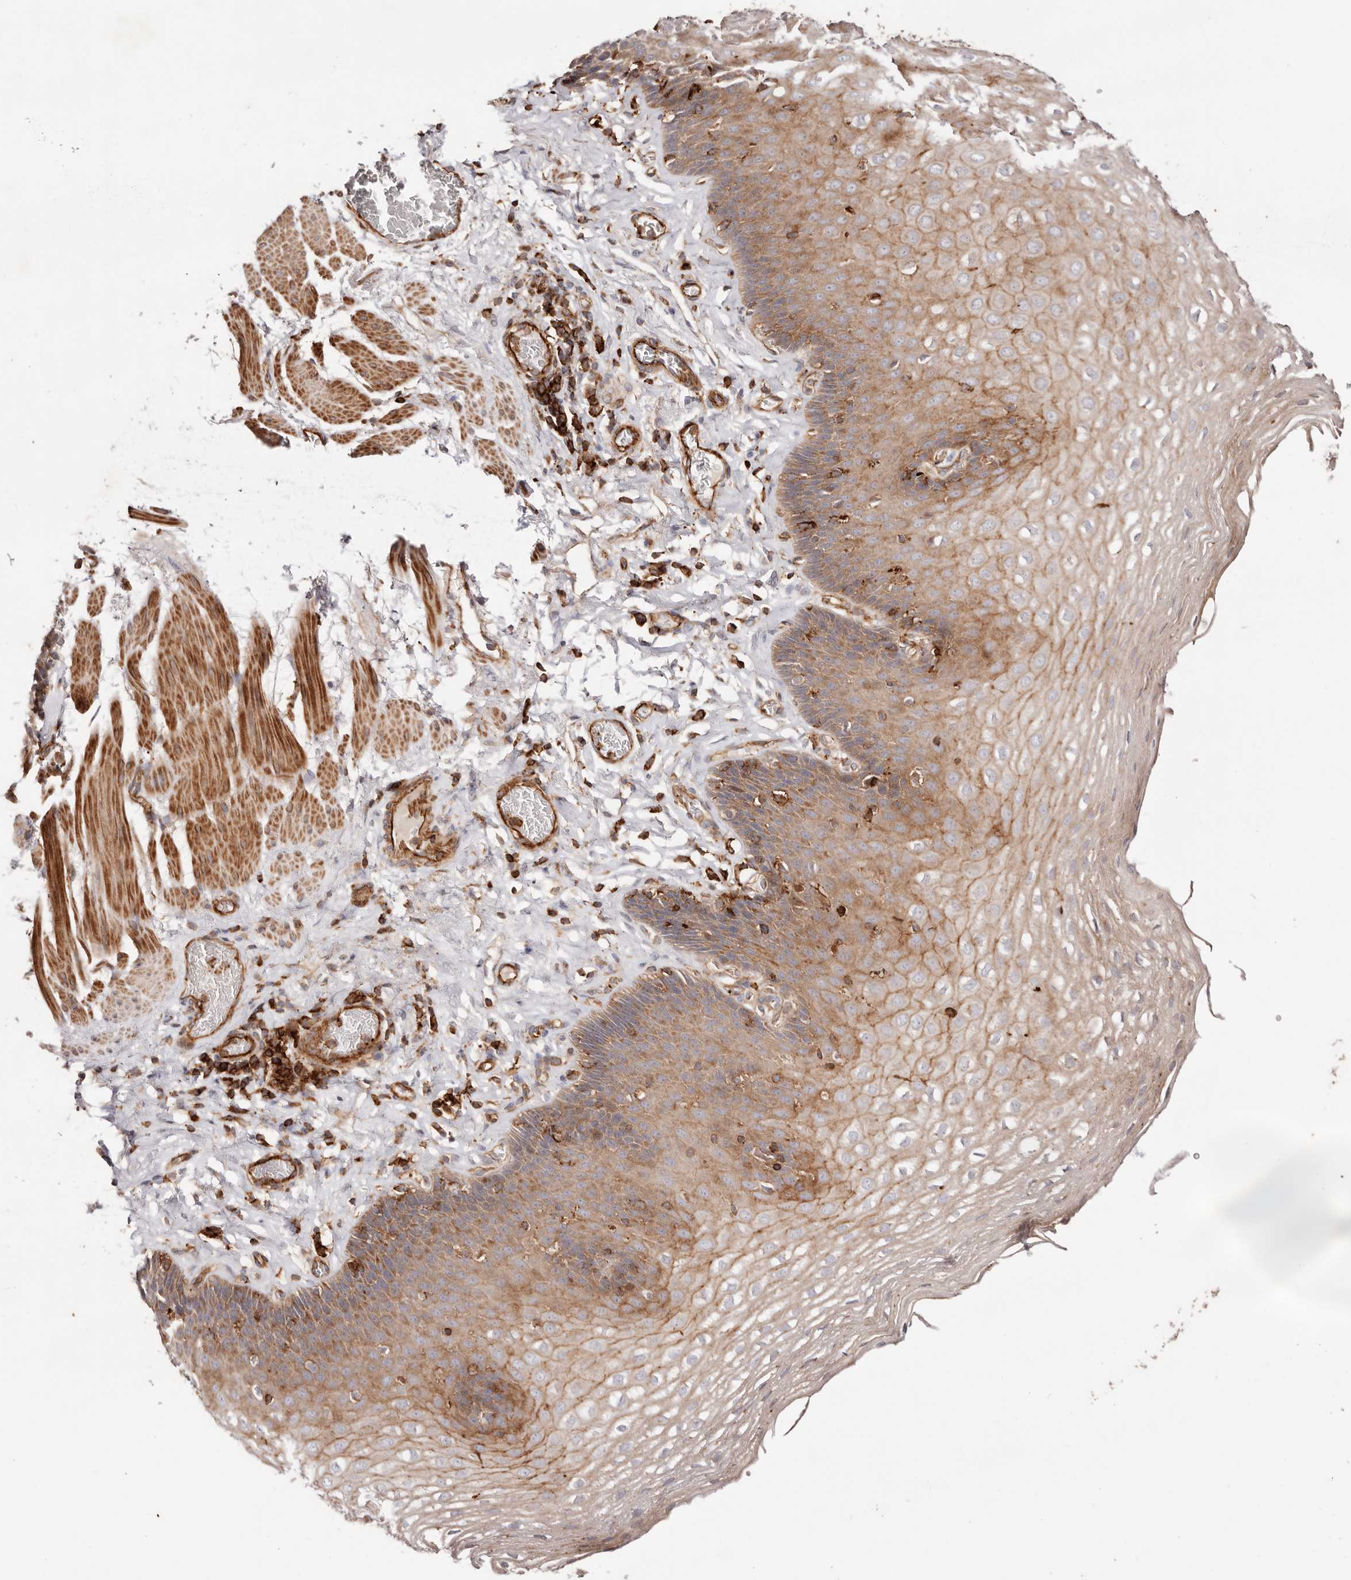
{"staining": {"intensity": "moderate", "quantity": ">75%", "location": "cytoplasmic/membranous"}, "tissue": "esophagus", "cell_type": "Squamous epithelial cells", "image_type": "normal", "snomed": [{"axis": "morphology", "description": "Normal tissue, NOS"}, {"axis": "topography", "description": "Esophagus"}], "caption": "Immunohistochemical staining of normal human esophagus exhibits moderate cytoplasmic/membranous protein staining in approximately >75% of squamous epithelial cells.", "gene": "PTPN22", "patient": {"sex": "female", "age": 66}}